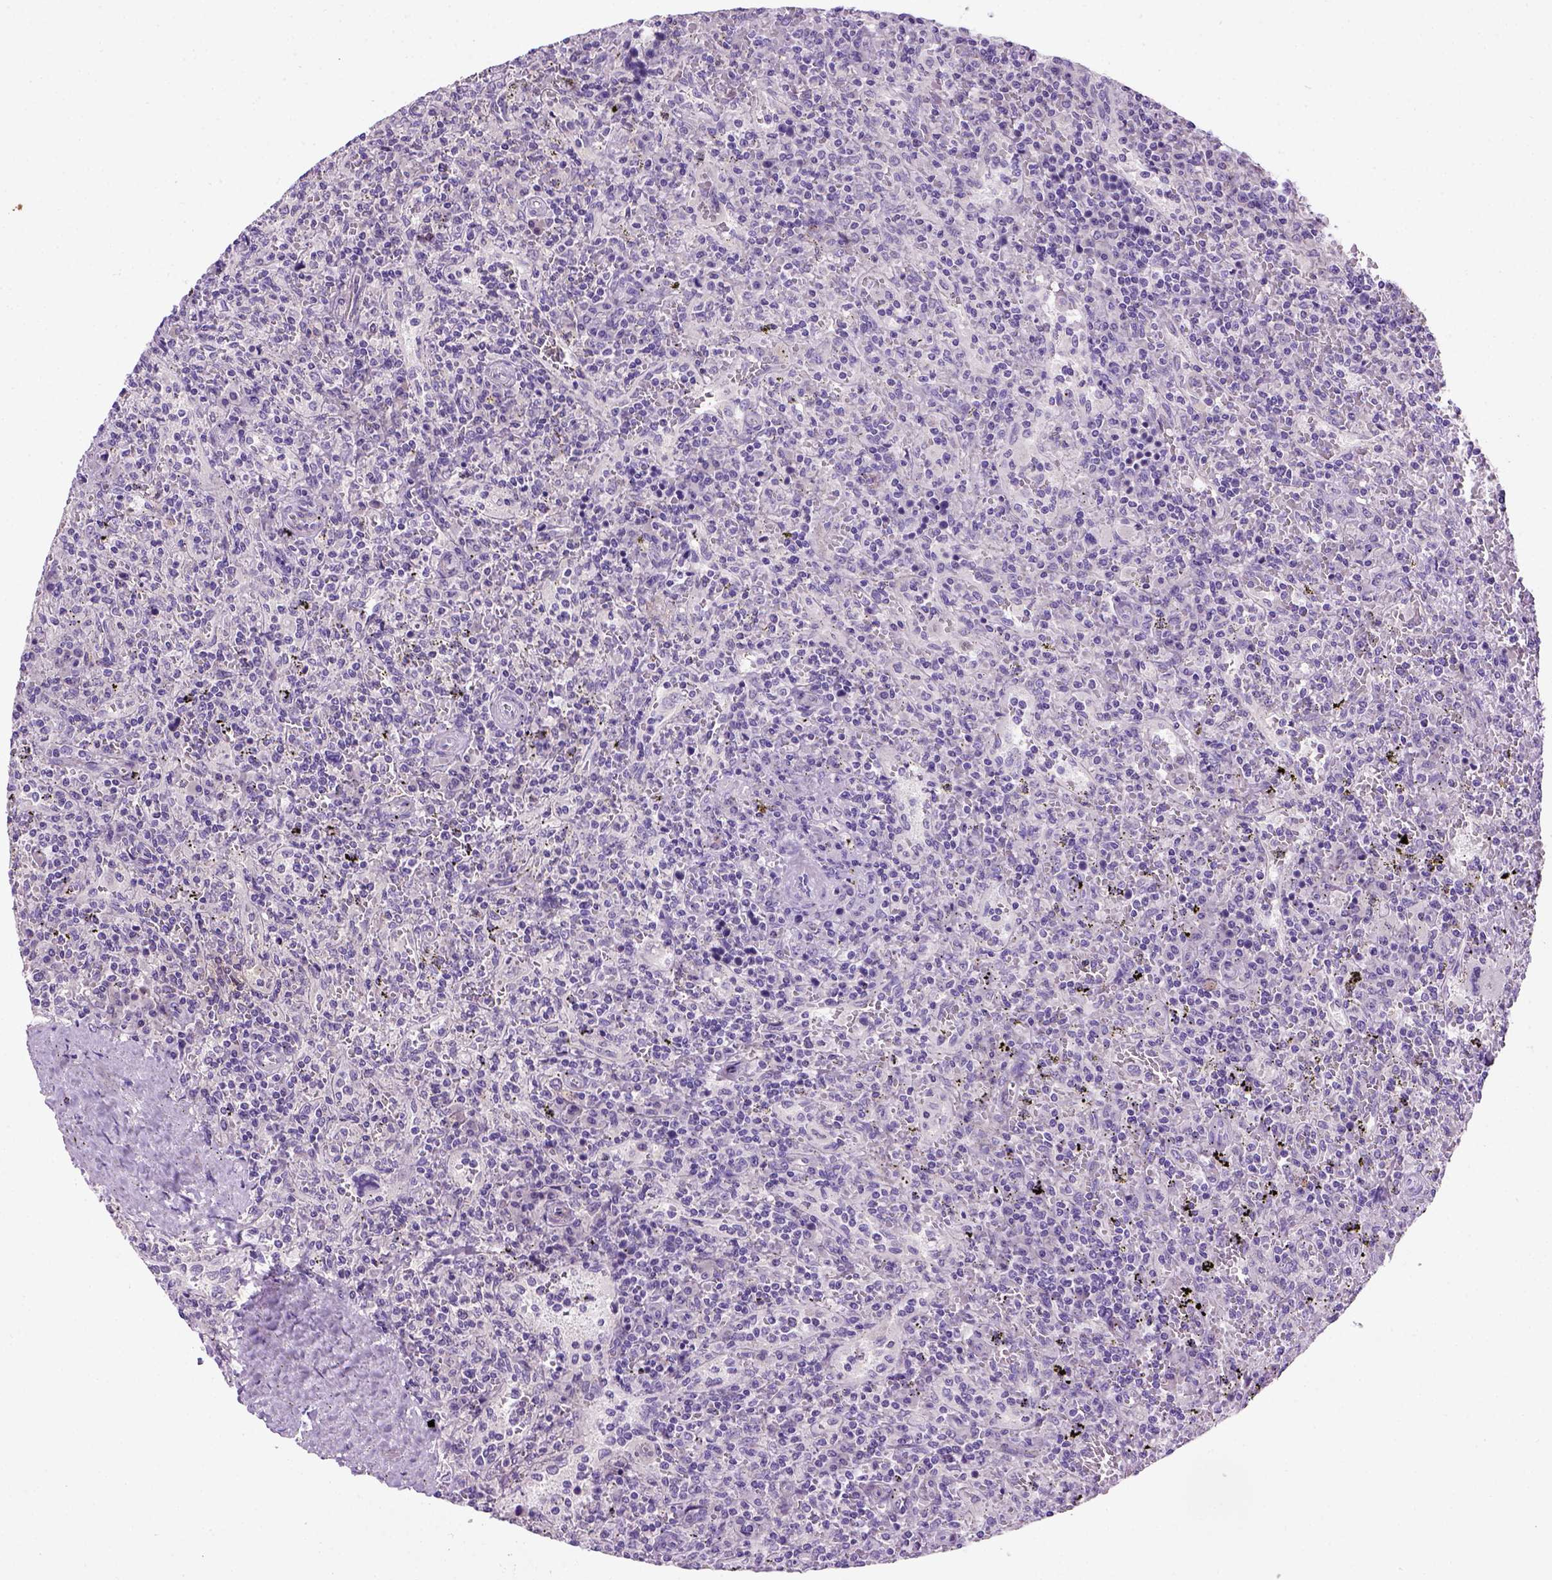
{"staining": {"intensity": "negative", "quantity": "none", "location": "none"}, "tissue": "lymphoma", "cell_type": "Tumor cells", "image_type": "cancer", "snomed": [{"axis": "morphology", "description": "Malignant lymphoma, non-Hodgkin's type, Low grade"}, {"axis": "topography", "description": "Spleen"}], "caption": "Human lymphoma stained for a protein using IHC displays no expression in tumor cells.", "gene": "CDH1", "patient": {"sex": "male", "age": 62}}